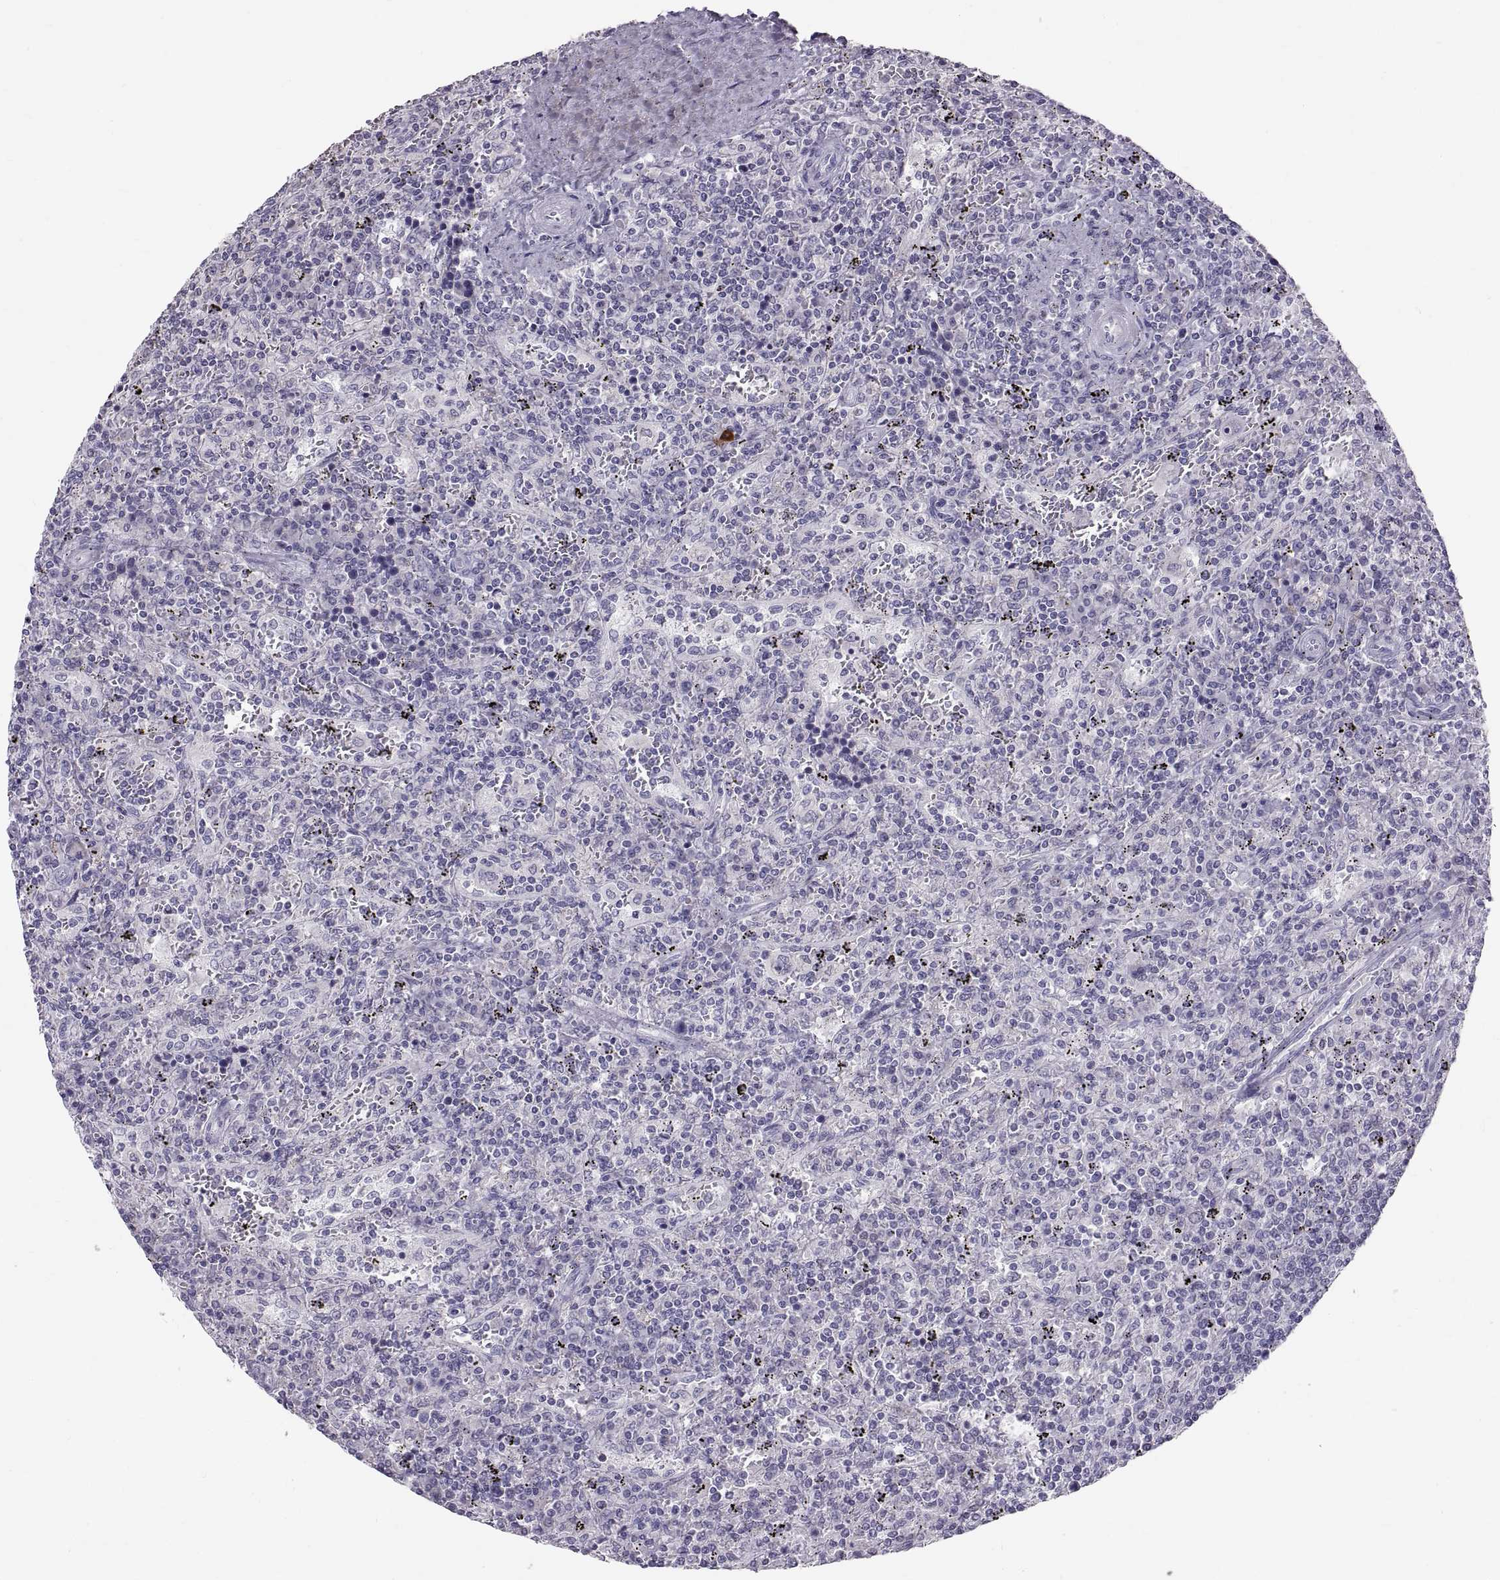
{"staining": {"intensity": "negative", "quantity": "none", "location": "none"}, "tissue": "lymphoma", "cell_type": "Tumor cells", "image_type": "cancer", "snomed": [{"axis": "morphology", "description": "Malignant lymphoma, non-Hodgkin's type, Low grade"}, {"axis": "topography", "description": "Spleen"}], "caption": "Micrograph shows no protein expression in tumor cells of malignant lymphoma, non-Hodgkin's type (low-grade) tissue.", "gene": "WBP2NL", "patient": {"sex": "male", "age": 62}}